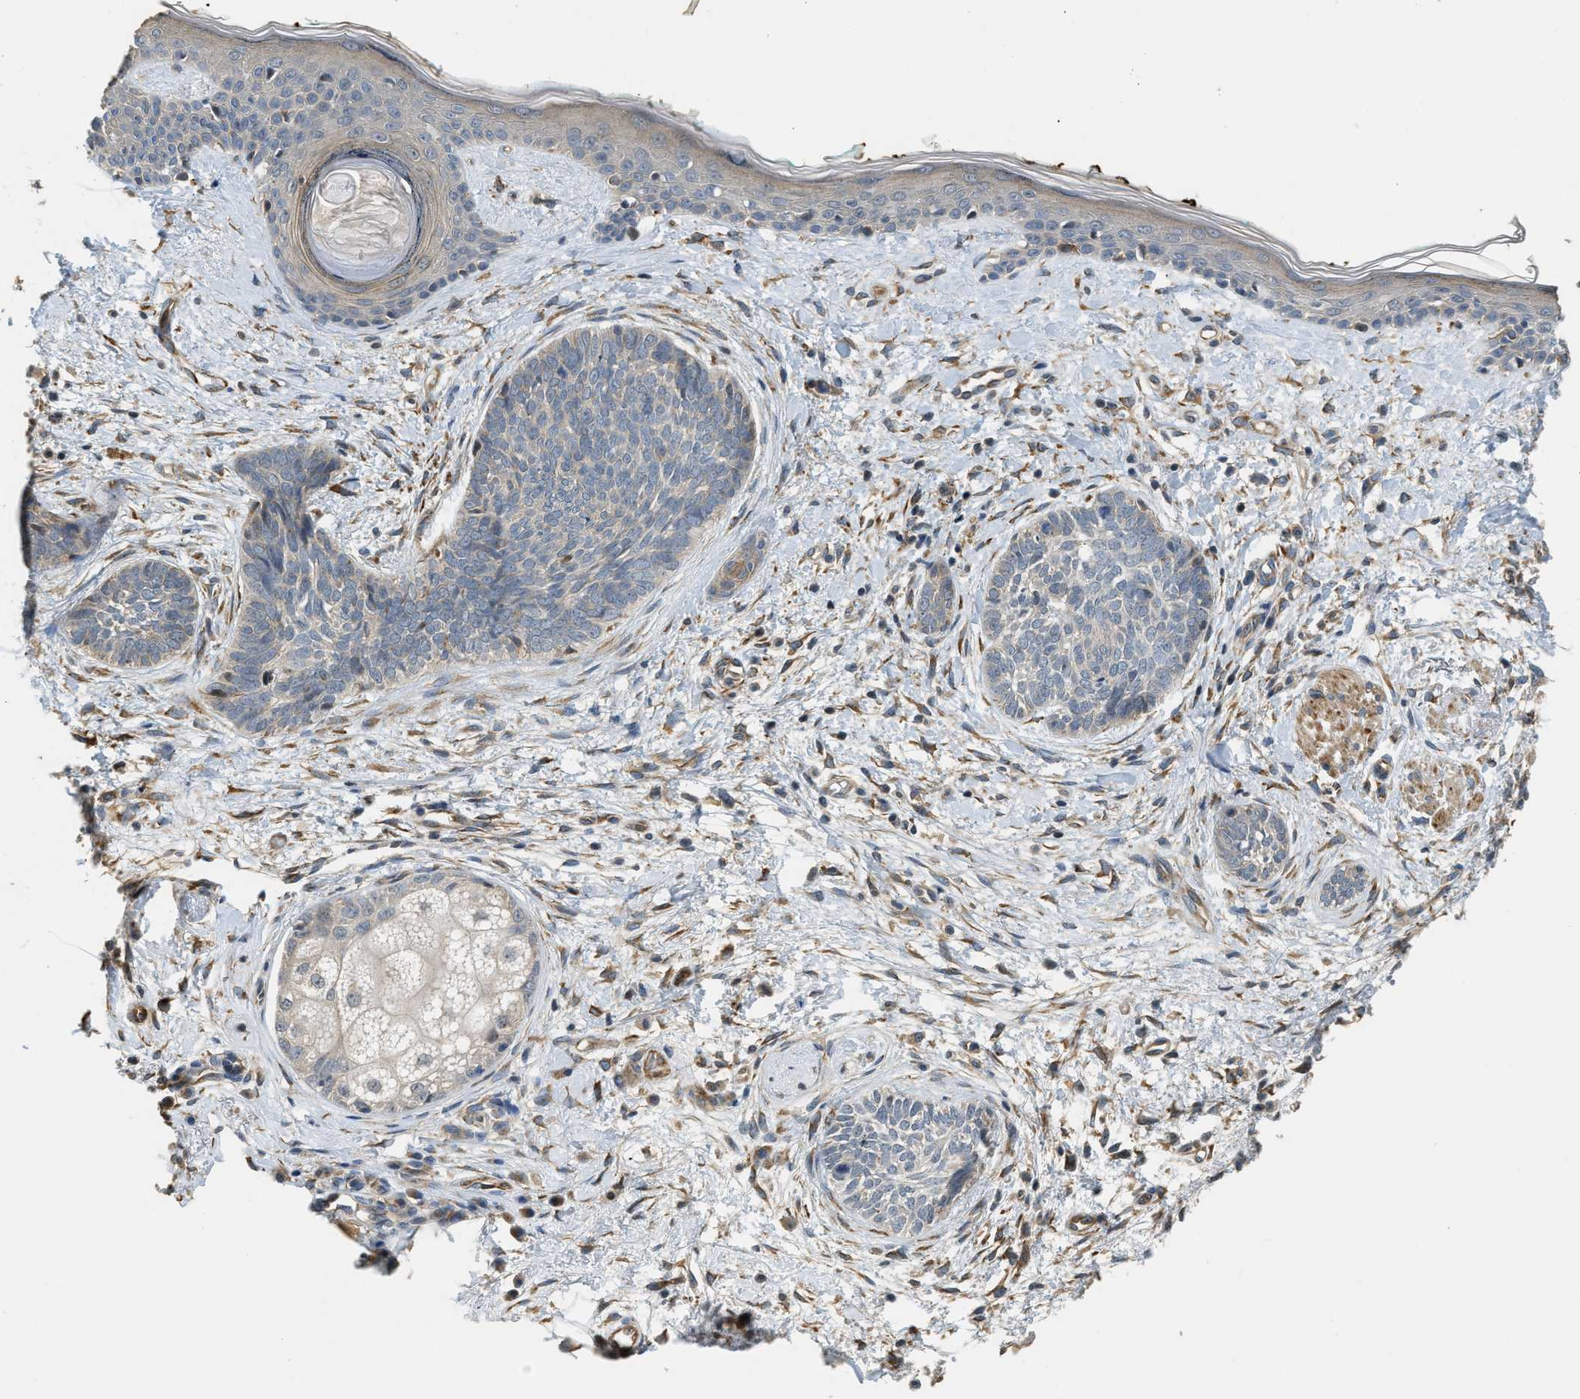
{"staining": {"intensity": "negative", "quantity": "none", "location": "none"}, "tissue": "skin cancer", "cell_type": "Tumor cells", "image_type": "cancer", "snomed": [{"axis": "morphology", "description": "Basal cell carcinoma"}, {"axis": "topography", "description": "Skin"}], "caption": "Immunohistochemistry image of neoplastic tissue: human skin basal cell carcinoma stained with DAB (3,3'-diaminobenzidine) demonstrates no significant protein expression in tumor cells.", "gene": "ALOX12", "patient": {"sex": "female", "age": 84}}